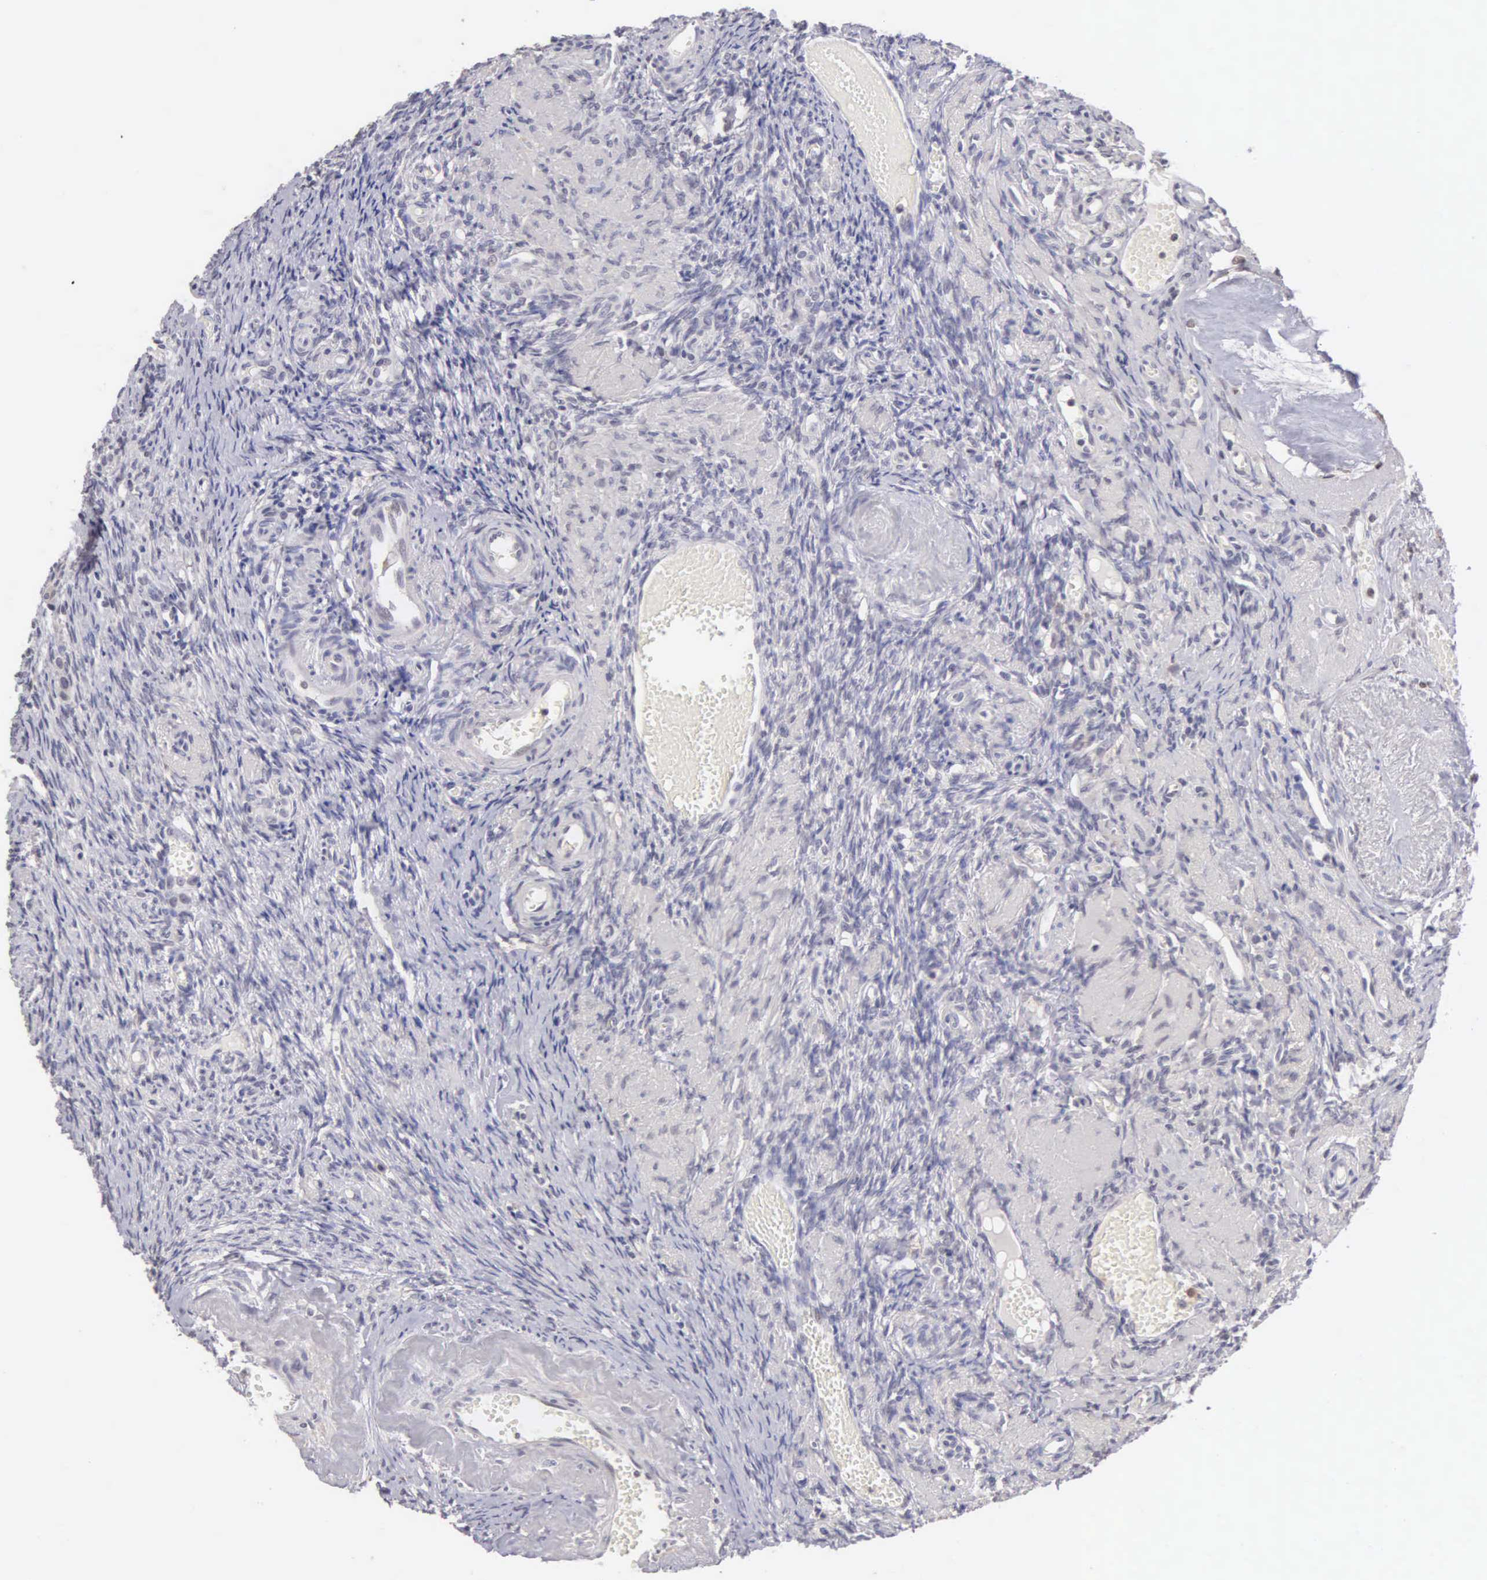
{"staining": {"intensity": "negative", "quantity": "none", "location": "none"}, "tissue": "ovary", "cell_type": "Ovarian stroma cells", "image_type": "normal", "snomed": [{"axis": "morphology", "description": "Normal tissue, NOS"}, {"axis": "topography", "description": "Ovary"}], "caption": "IHC photomicrograph of benign ovary: ovary stained with DAB demonstrates no significant protein expression in ovarian stroma cells.", "gene": "BRD1", "patient": {"sex": "female", "age": 63}}